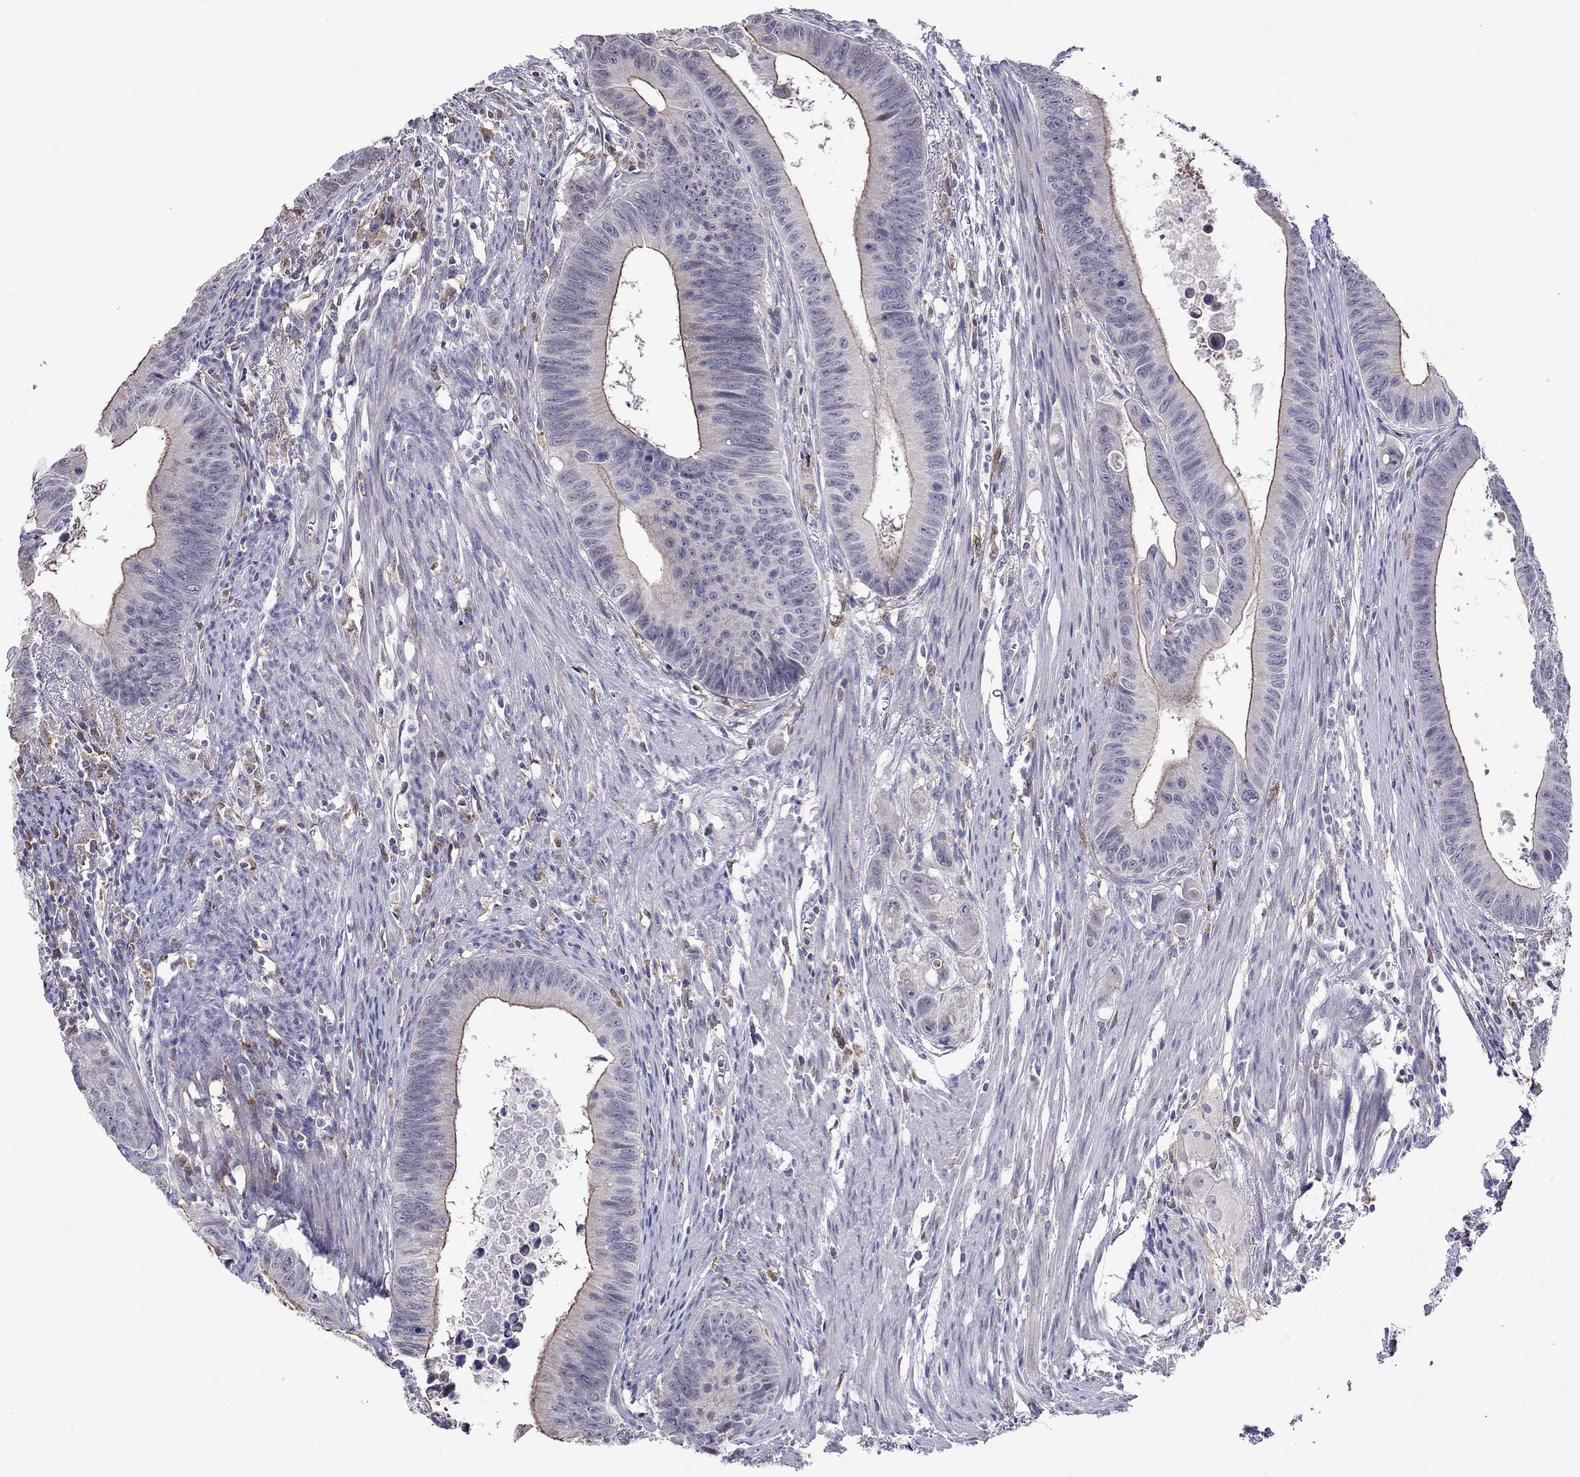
{"staining": {"intensity": "moderate", "quantity": "25%-75%", "location": "cytoplasmic/membranous"}, "tissue": "colorectal cancer", "cell_type": "Tumor cells", "image_type": "cancer", "snomed": [{"axis": "morphology", "description": "Adenocarcinoma, NOS"}, {"axis": "topography", "description": "Colon"}], "caption": "The photomicrograph displays immunohistochemical staining of colorectal cancer (adenocarcinoma). There is moderate cytoplasmic/membranous expression is appreciated in about 25%-75% of tumor cells.", "gene": "ADAM28", "patient": {"sex": "female", "age": 87}}